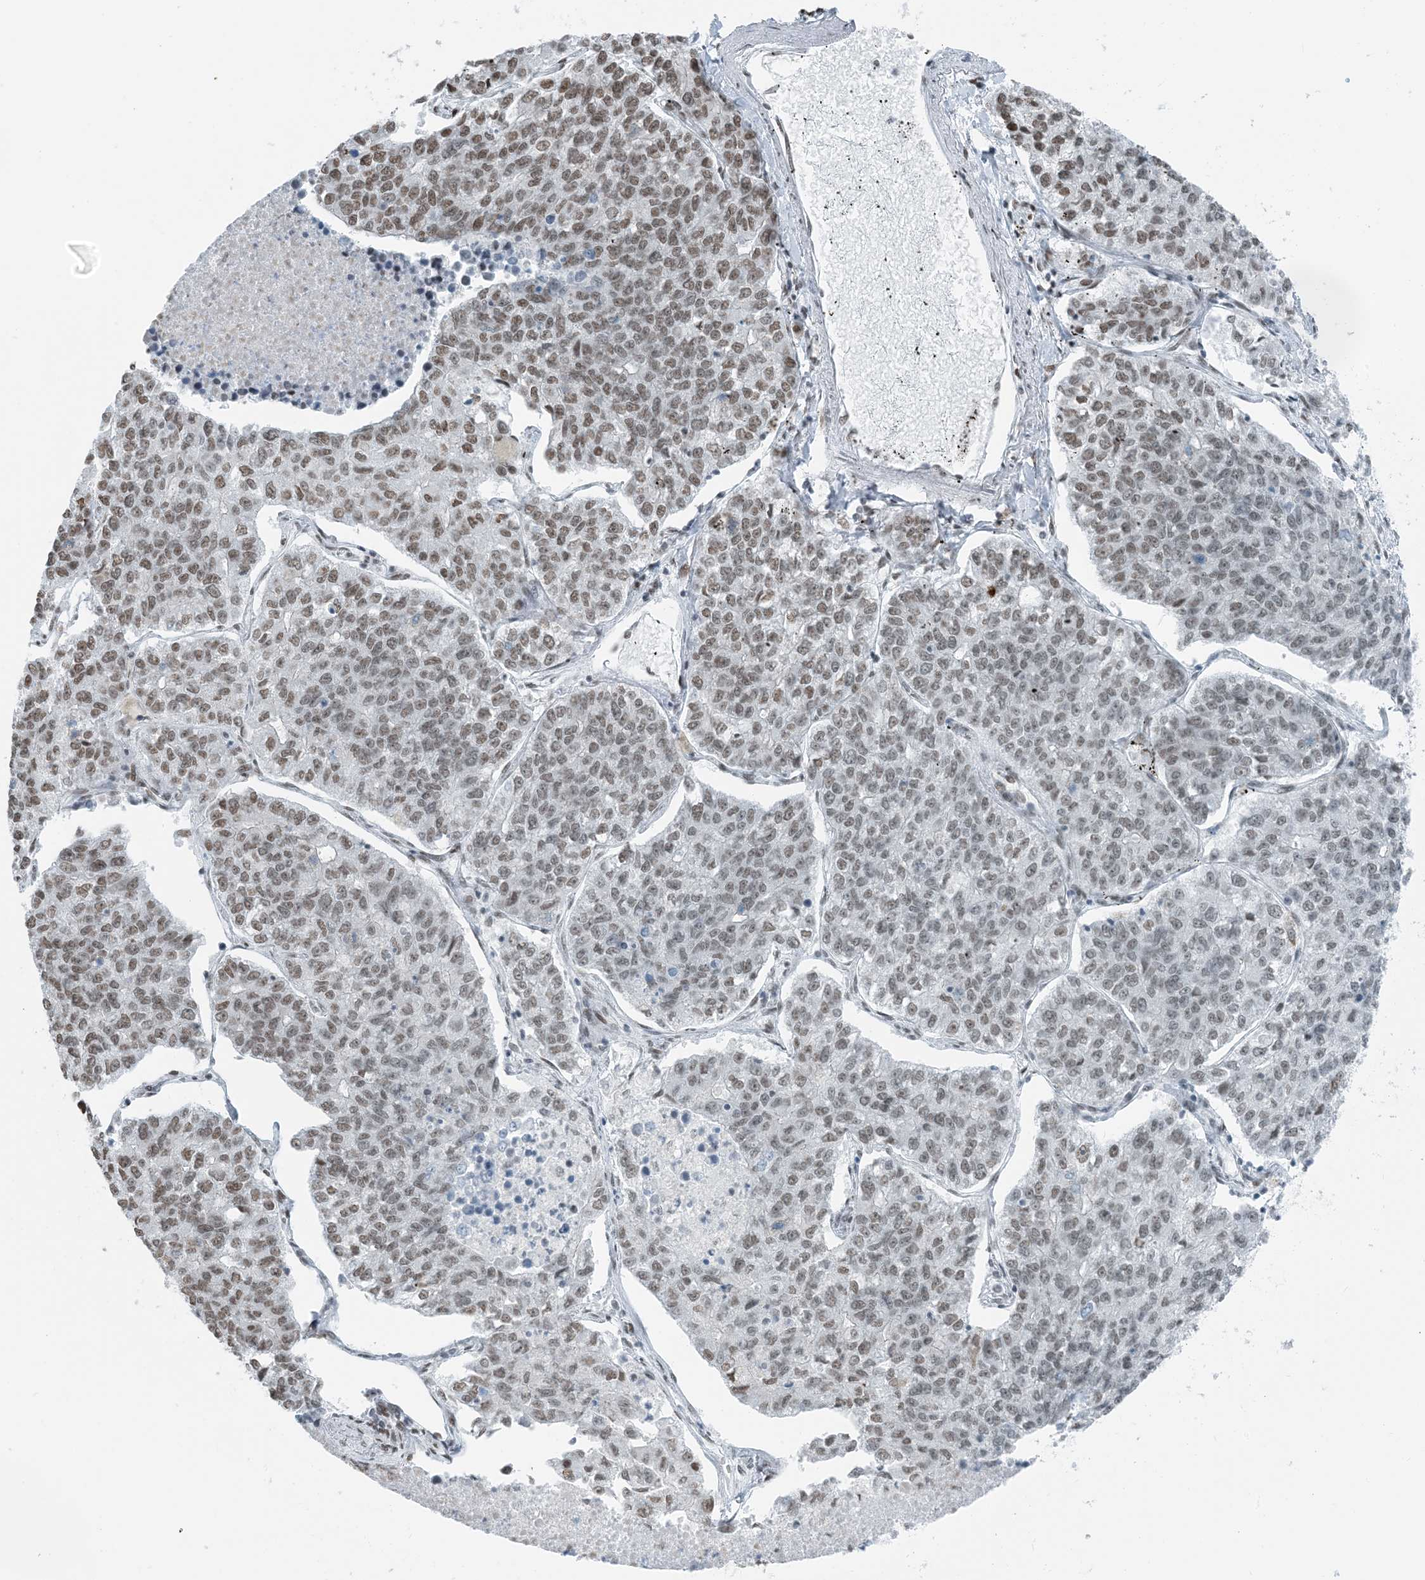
{"staining": {"intensity": "moderate", "quantity": ">75%", "location": "nuclear"}, "tissue": "lung cancer", "cell_type": "Tumor cells", "image_type": "cancer", "snomed": [{"axis": "morphology", "description": "Adenocarcinoma, NOS"}, {"axis": "topography", "description": "Lung"}], "caption": "IHC image of neoplastic tissue: human lung cancer (adenocarcinoma) stained using immunohistochemistry (IHC) exhibits medium levels of moderate protein expression localized specifically in the nuclear of tumor cells, appearing as a nuclear brown color.", "gene": "ZNF500", "patient": {"sex": "male", "age": 49}}